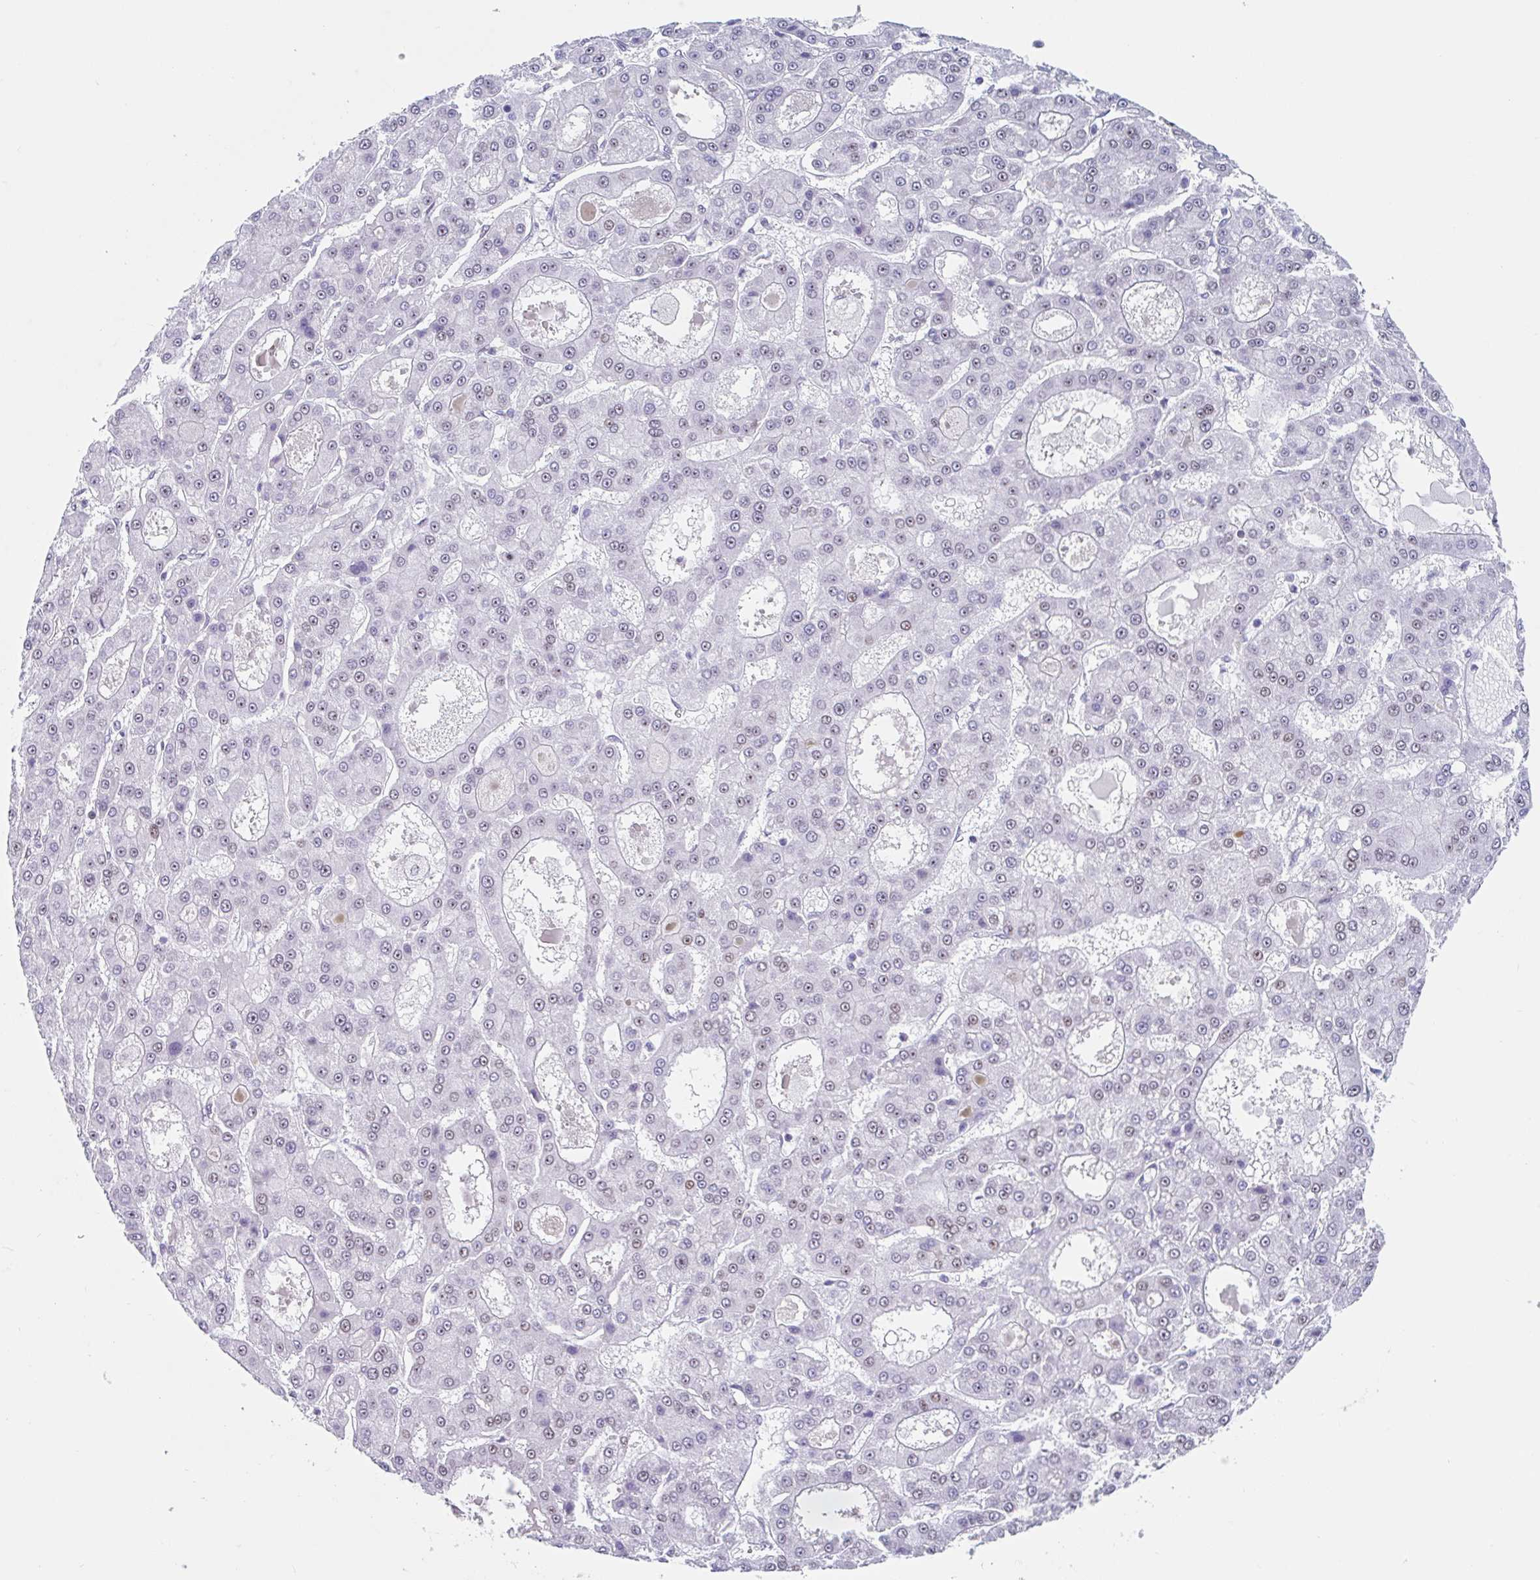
{"staining": {"intensity": "moderate", "quantity": "25%-75%", "location": "nuclear"}, "tissue": "liver cancer", "cell_type": "Tumor cells", "image_type": "cancer", "snomed": [{"axis": "morphology", "description": "Carcinoma, Hepatocellular, NOS"}, {"axis": "topography", "description": "Liver"}], "caption": "An immunohistochemistry (IHC) image of neoplastic tissue is shown. Protein staining in brown shows moderate nuclear positivity in liver cancer within tumor cells.", "gene": "LENG9", "patient": {"sex": "male", "age": 70}}